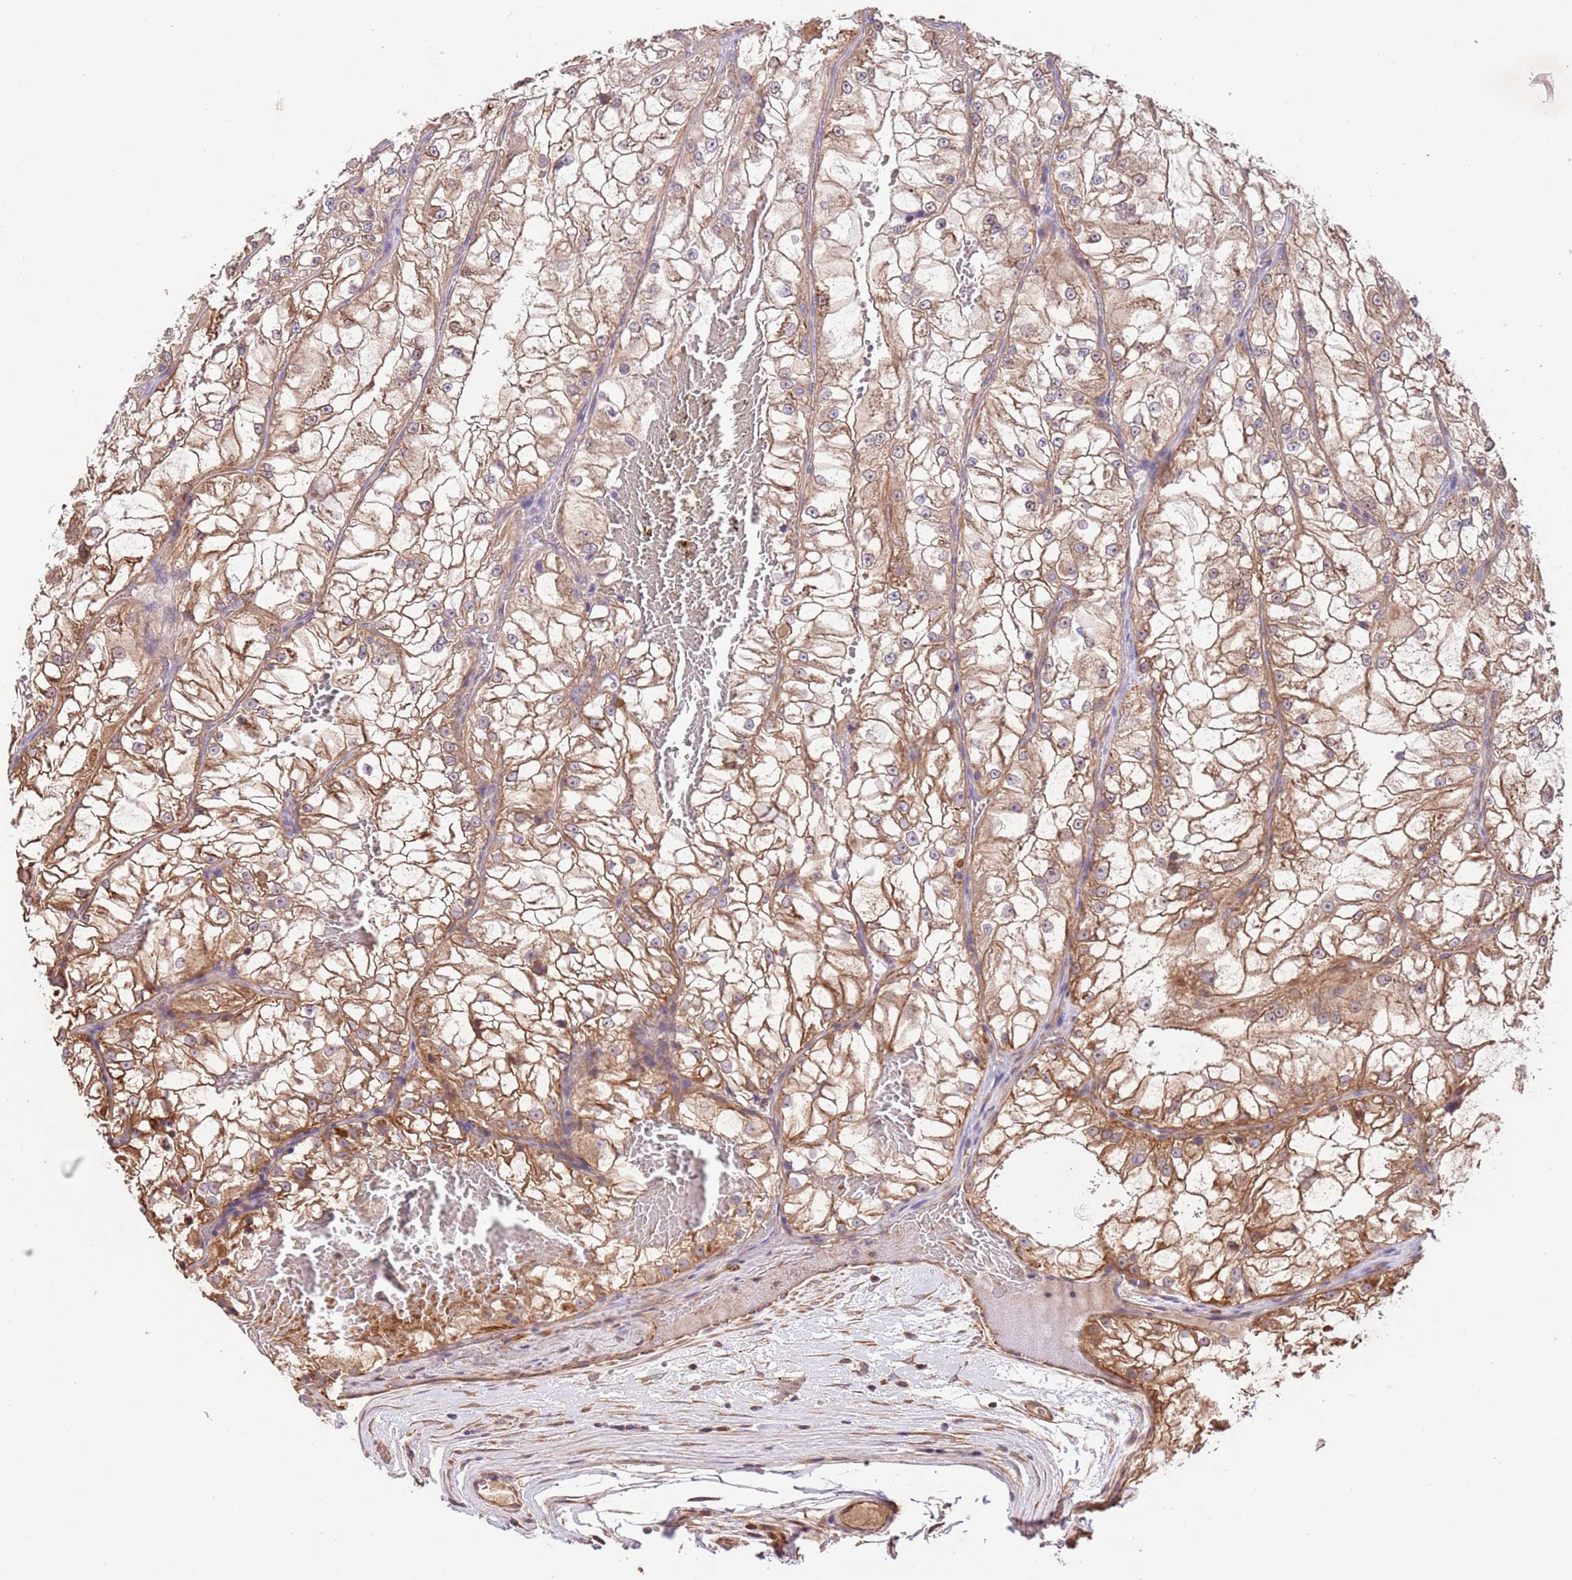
{"staining": {"intensity": "moderate", "quantity": ">75%", "location": "cytoplasmic/membranous"}, "tissue": "renal cancer", "cell_type": "Tumor cells", "image_type": "cancer", "snomed": [{"axis": "morphology", "description": "Adenocarcinoma, NOS"}, {"axis": "topography", "description": "Kidney"}], "caption": "DAB (3,3'-diaminobenzidine) immunohistochemical staining of human renal cancer (adenocarcinoma) shows moderate cytoplasmic/membranous protein positivity in approximately >75% of tumor cells.", "gene": "FAM89B", "patient": {"sex": "female", "age": 72}}